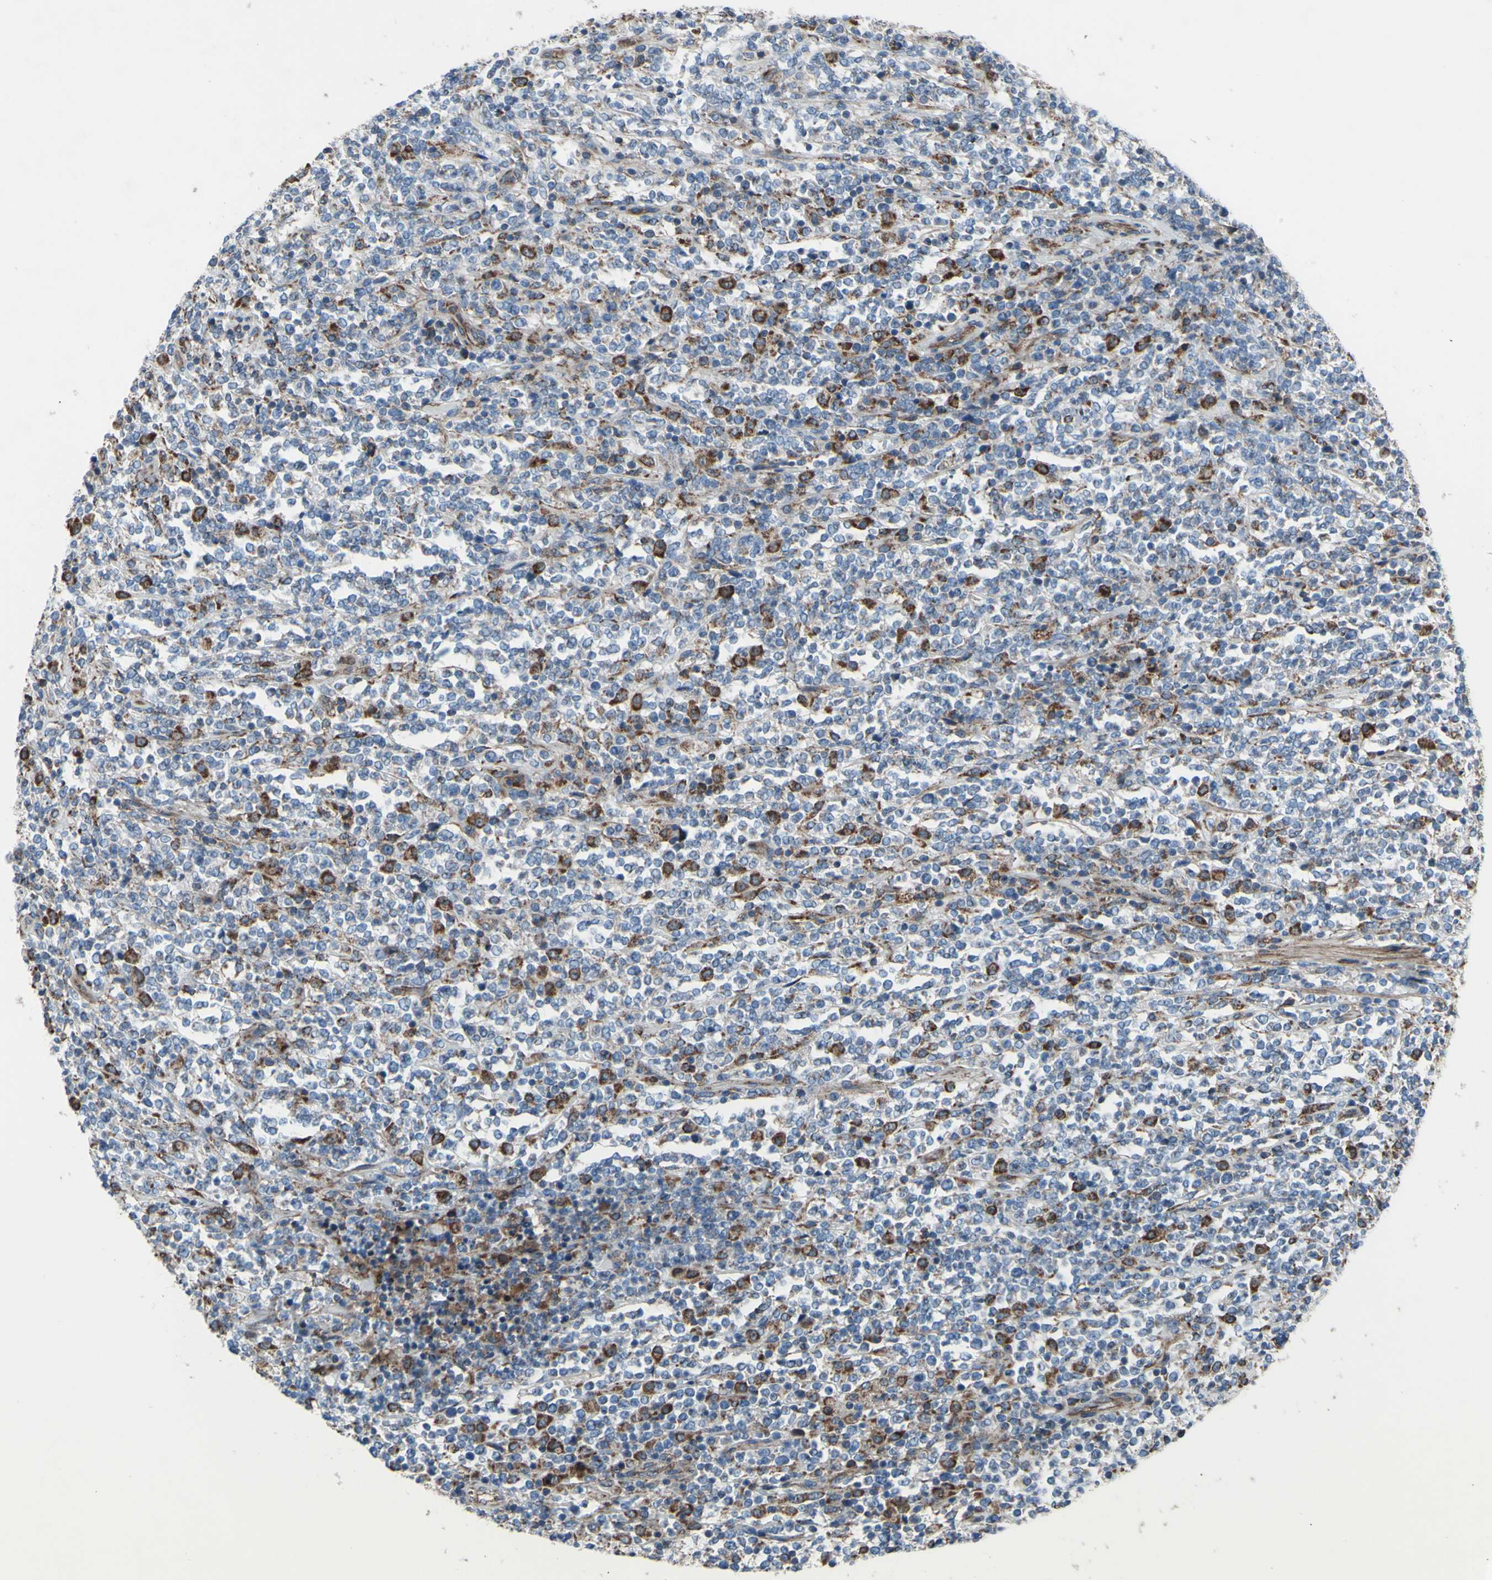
{"staining": {"intensity": "moderate", "quantity": "<25%", "location": "cytoplasmic/membranous"}, "tissue": "lymphoma", "cell_type": "Tumor cells", "image_type": "cancer", "snomed": [{"axis": "morphology", "description": "Malignant lymphoma, non-Hodgkin's type, High grade"}, {"axis": "topography", "description": "Soft tissue"}], "caption": "Protein analysis of lymphoma tissue shows moderate cytoplasmic/membranous positivity in approximately <25% of tumor cells.", "gene": "EMC7", "patient": {"sex": "male", "age": 18}}